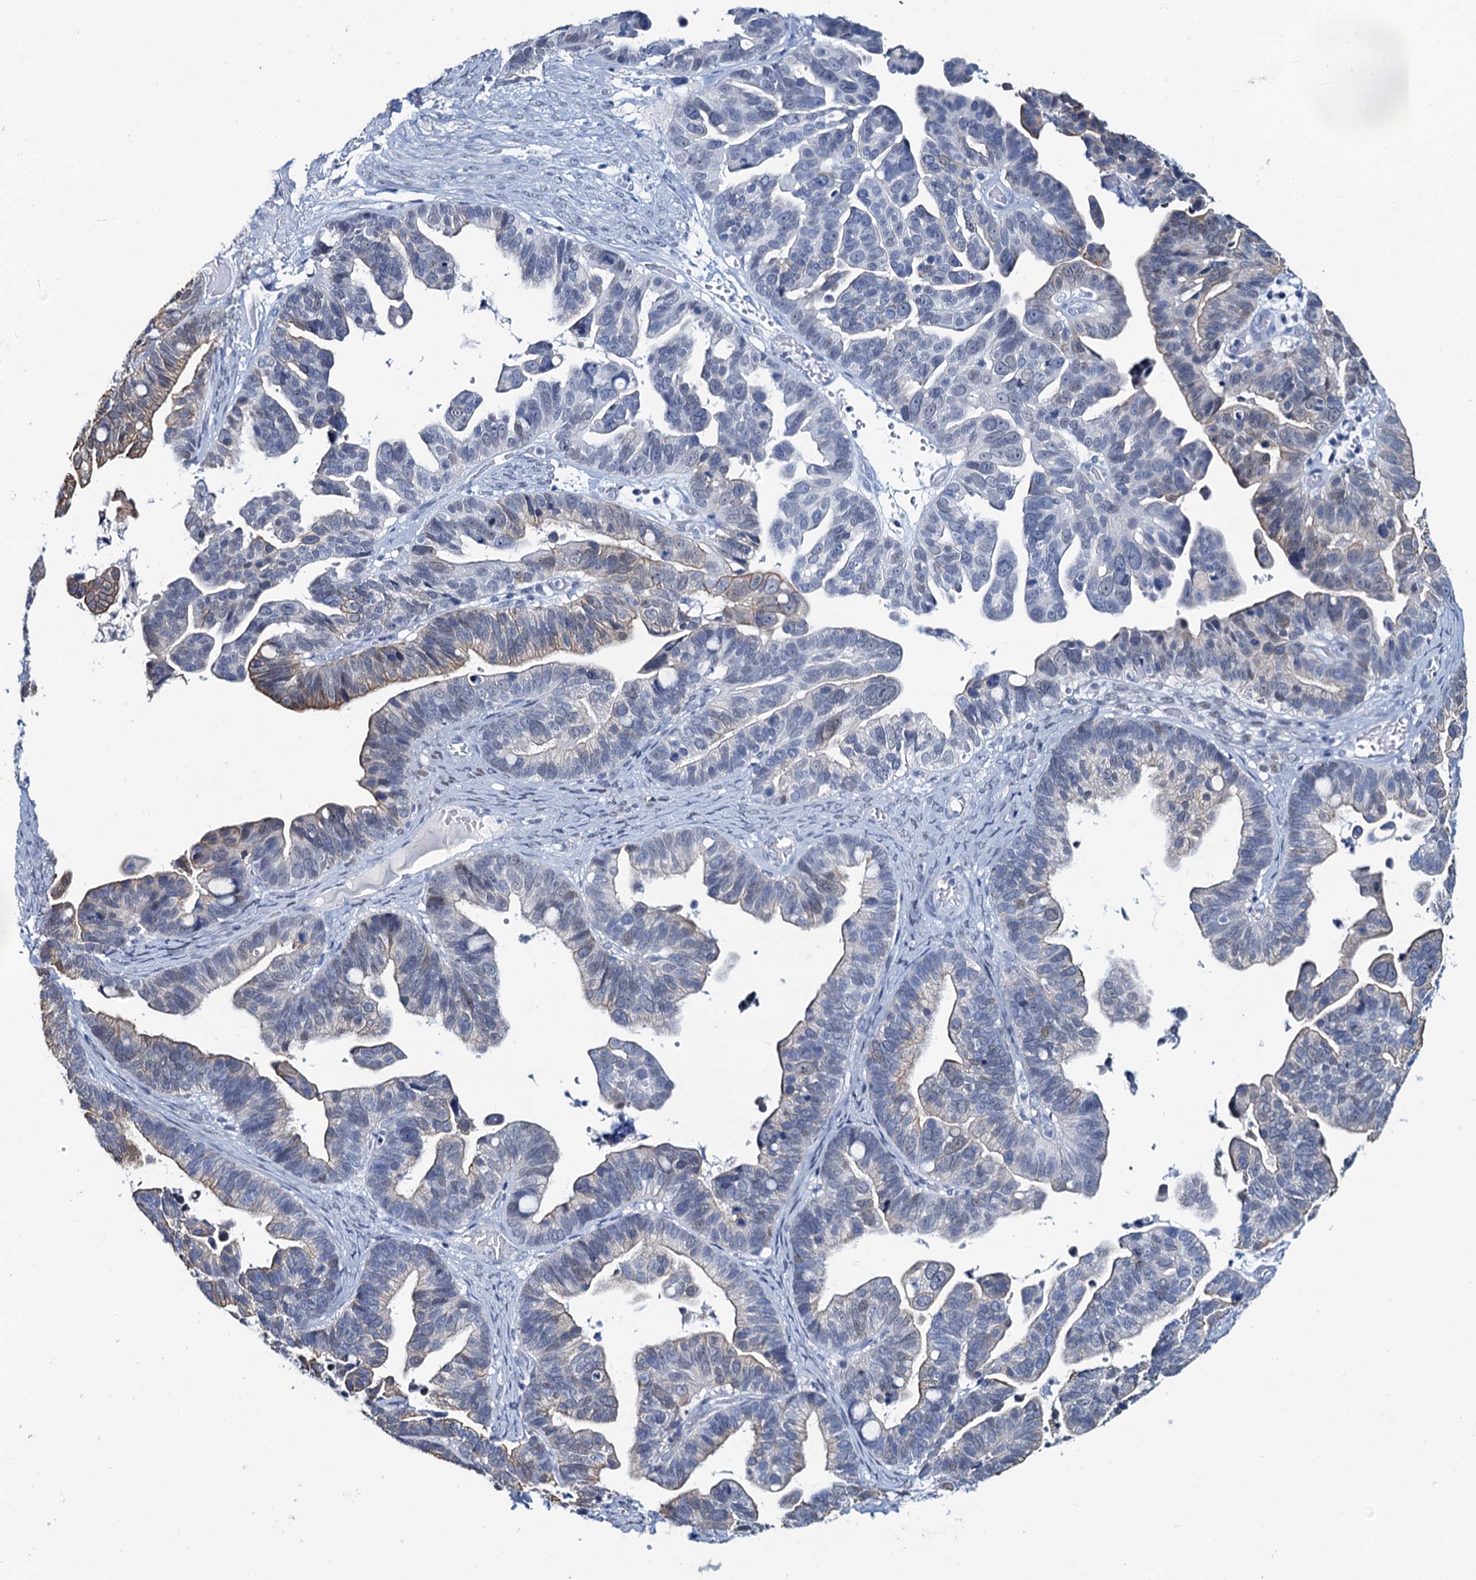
{"staining": {"intensity": "weak", "quantity": "<25%", "location": "cytoplasmic/membranous"}, "tissue": "ovarian cancer", "cell_type": "Tumor cells", "image_type": "cancer", "snomed": [{"axis": "morphology", "description": "Cystadenocarcinoma, serous, NOS"}, {"axis": "topography", "description": "Ovary"}], "caption": "IHC photomicrograph of human serous cystadenocarcinoma (ovarian) stained for a protein (brown), which demonstrates no expression in tumor cells. (Immunohistochemistry (ihc), brightfield microscopy, high magnification).", "gene": "TOX3", "patient": {"sex": "female", "age": 56}}